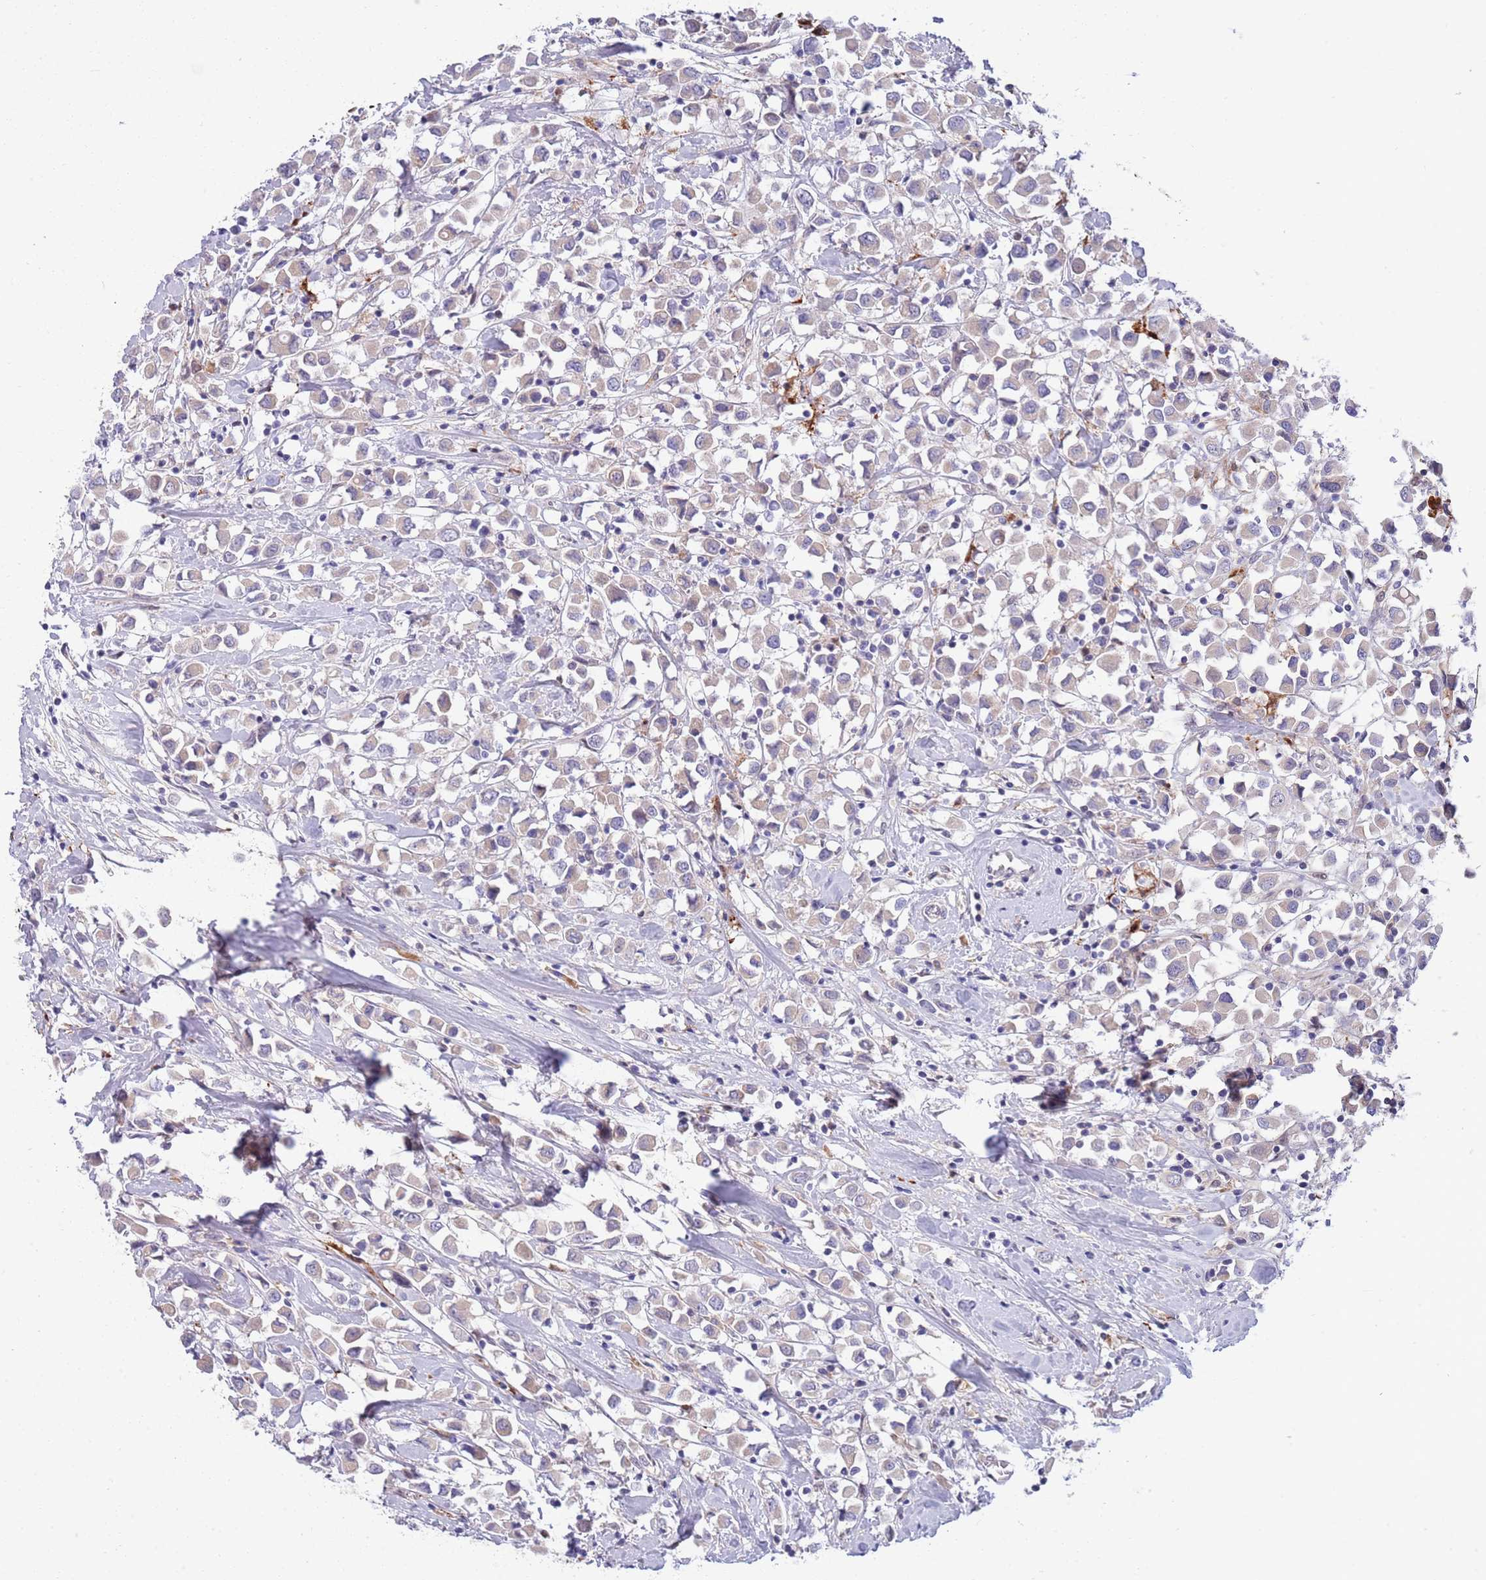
{"staining": {"intensity": "weak", "quantity": "<25%", "location": "cytoplasmic/membranous"}, "tissue": "breast cancer", "cell_type": "Tumor cells", "image_type": "cancer", "snomed": [{"axis": "morphology", "description": "Duct carcinoma"}, {"axis": "topography", "description": "Breast"}], "caption": "A micrograph of human breast intraductal carcinoma is negative for staining in tumor cells.", "gene": "NLRP6", "patient": {"sex": "female", "age": 61}}